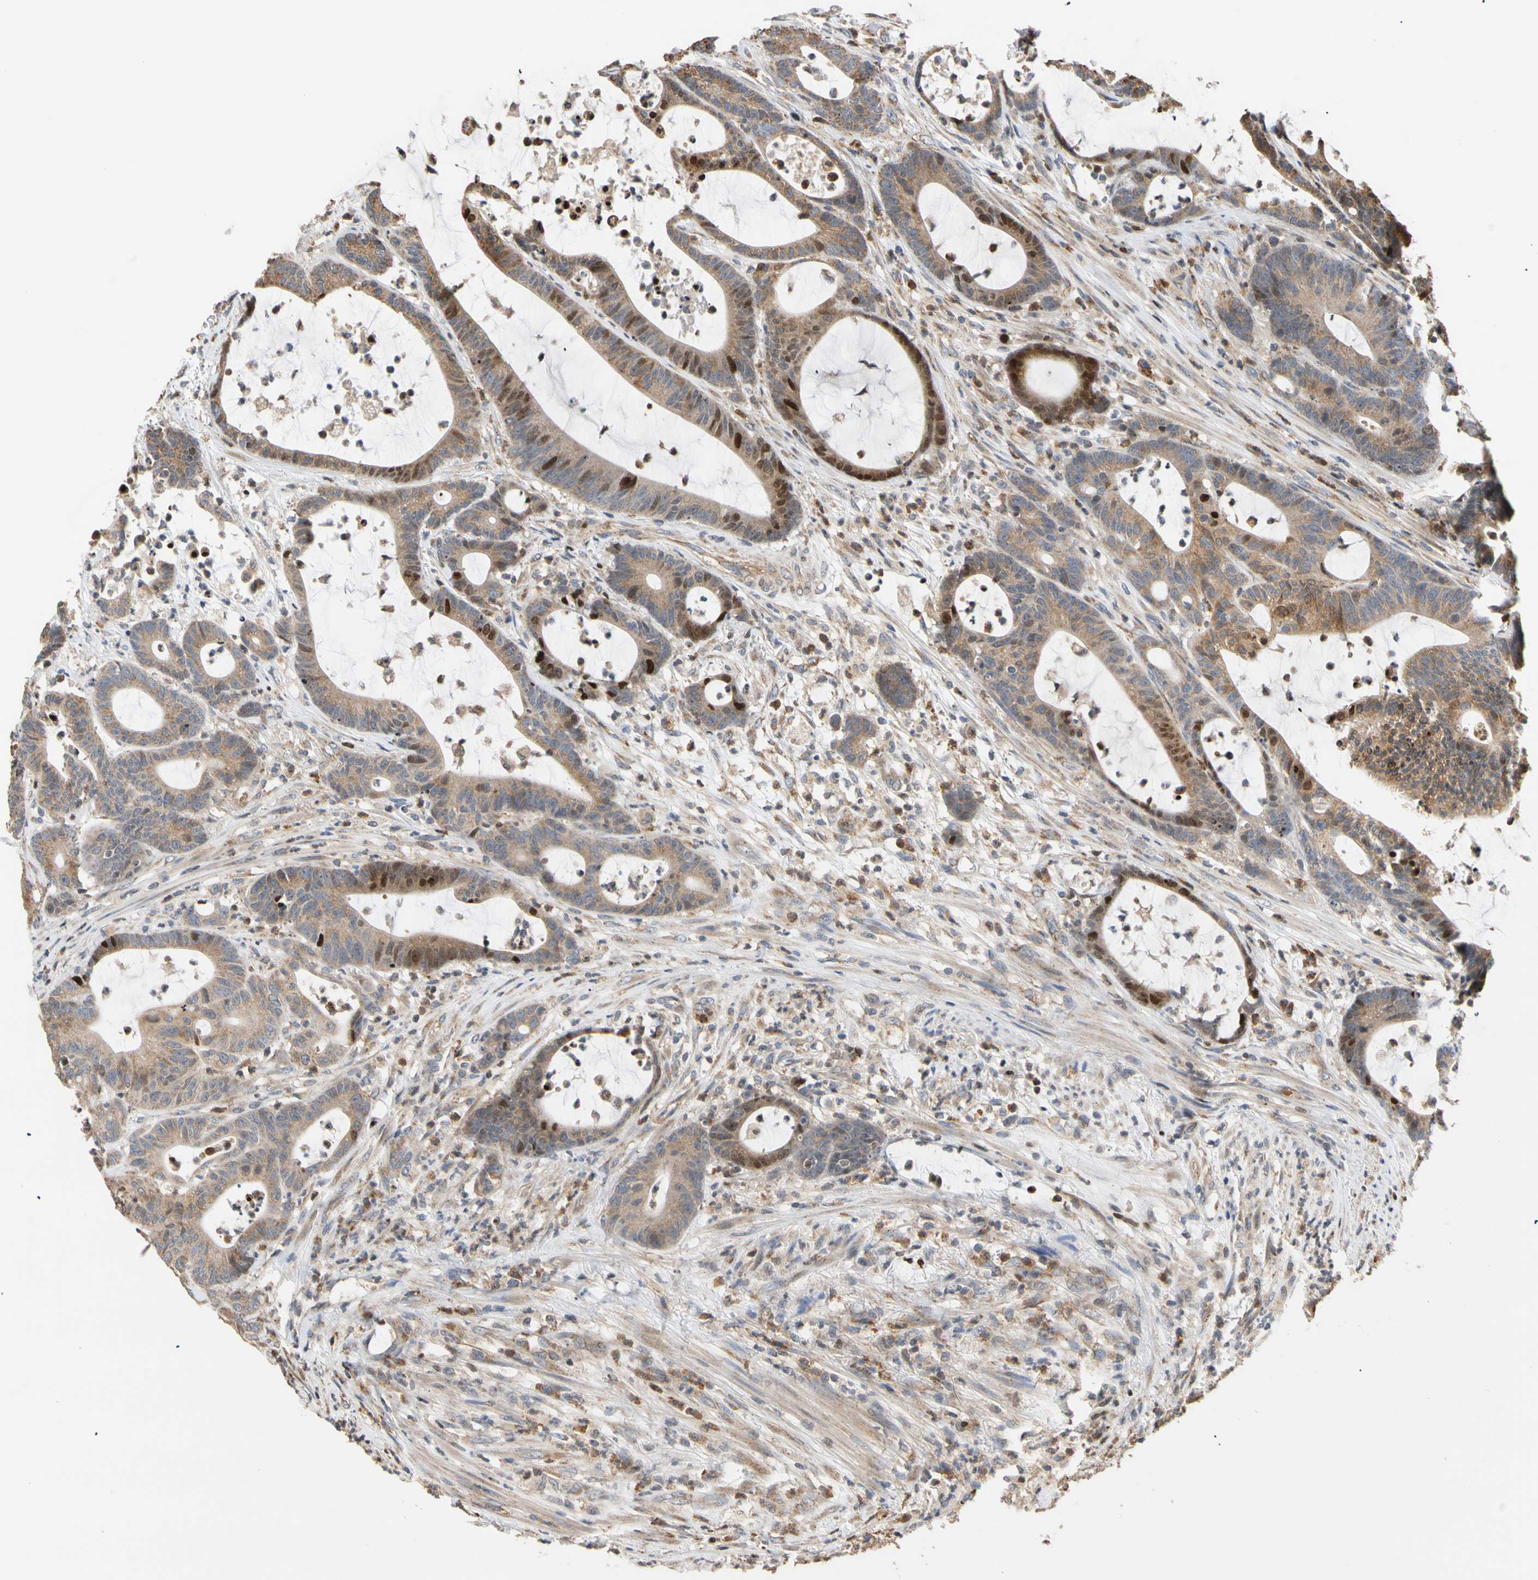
{"staining": {"intensity": "moderate", "quantity": ">75%", "location": "cytoplasmic/membranous,nuclear"}, "tissue": "colorectal cancer", "cell_type": "Tumor cells", "image_type": "cancer", "snomed": [{"axis": "morphology", "description": "Adenocarcinoma, NOS"}, {"axis": "topography", "description": "Colon"}], "caption": "Human colorectal cancer (adenocarcinoma) stained with a brown dye reveals moderate cytoplasmic/membranous and nuclear positive staining in about >75% of tumor cells.", "gene": "IP6K2", "patient": {"sex": "female", "age": 84}}